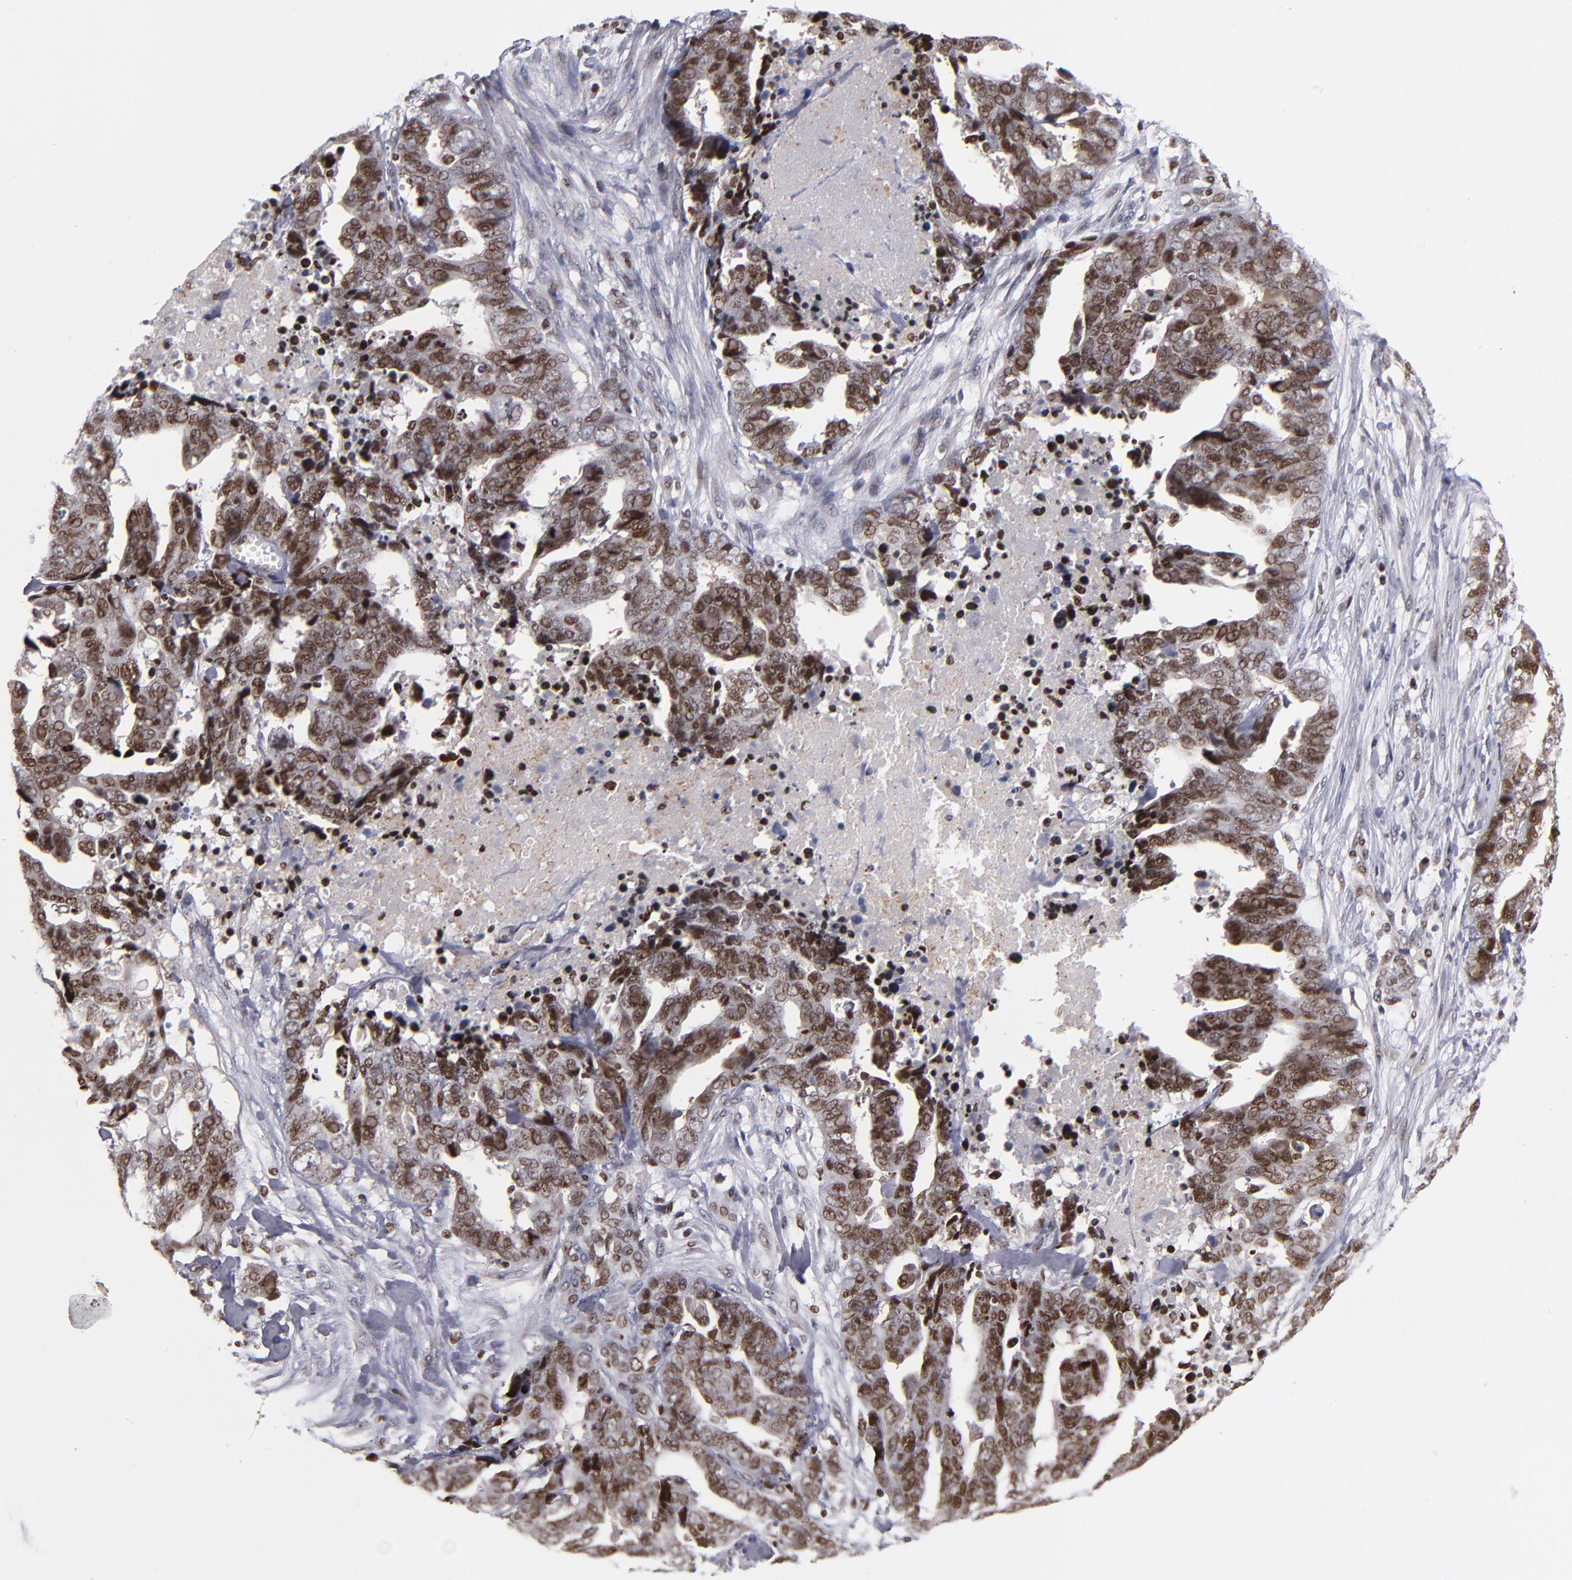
{"staining": {"intensity": "strong", "quantity": ">75%", "location": "nuclear"}, "tissue": "ovarian cancer", "cell_type": "Tumor cells", "image_type": "cancer", "snomed": [{"axis": "morphology", "description": "Normal tissue, NOS"}, {"axis": "morphology", "description": "Cystadenocarcinoma, serous, NOS"}, {"axis": "topography", "description": "Fallopian tube"}, {"axis": "topography", "description": "Ovary"}], "caption": "A brown stain highlights strong nuclear positivity of a protein in human serous cystadenocarcinoma (ovarian) tumor cells. Using DAB (brown) and hematoxylin (blue) stains, captured at high magnification using brightfield microscopy.", "gene": "KDM6A", "patient": {"sex": "female", "age": 56}}